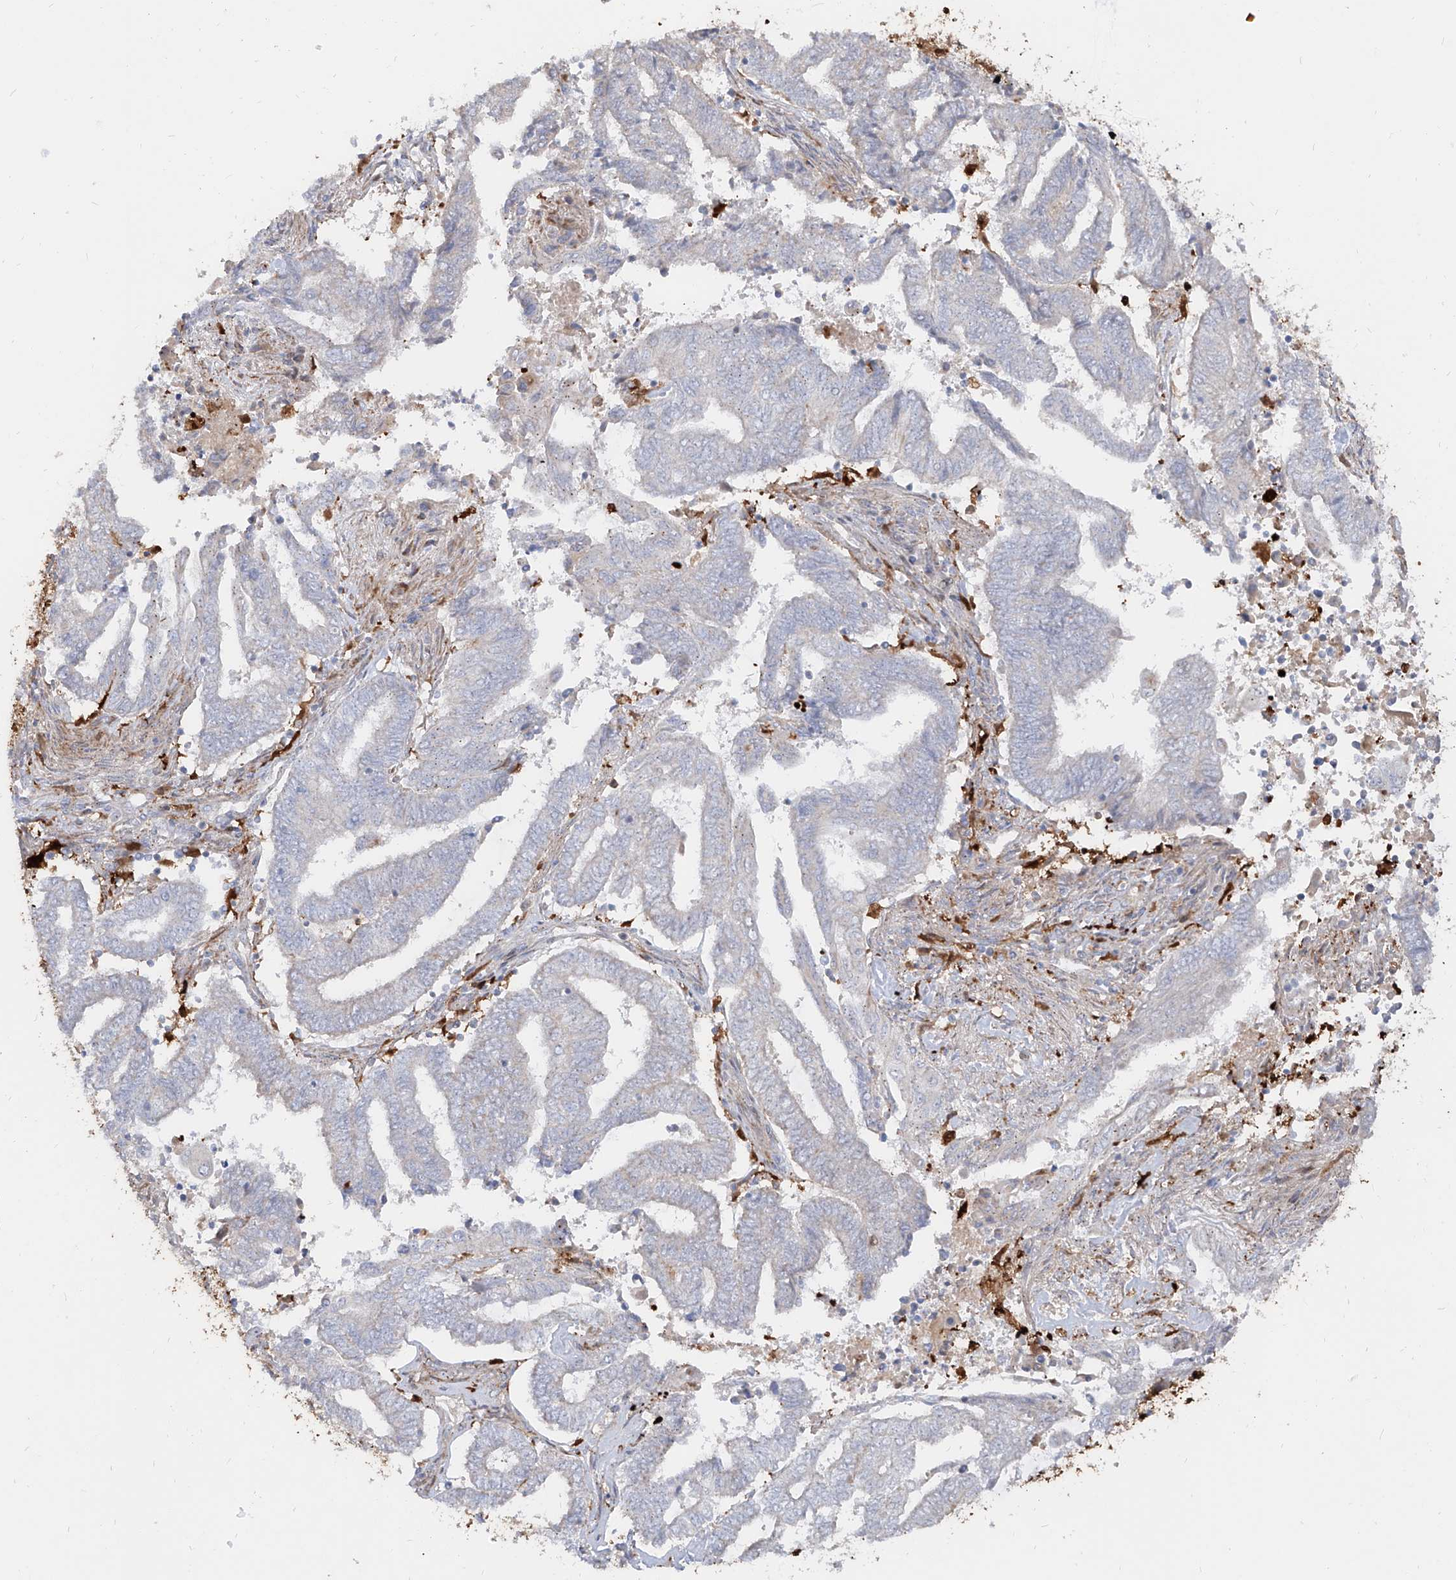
{"staining": {"intensity": "negative", "quantity": "none", "location": "none"}, "tissue": "endometrial cancer", "cell_type": "Tumor cells", "image_type": "cancer", "snomed": [{"axis": "morphology", "description": "Adenocarcinoma, NOS"}, {"axis": "topography", "description": "Uterus"}, {"axis": "topography", "description": "Endometrium"}], "caption": "This histopathology image is of adenocarcinoma (endometrial) stained with IHC to label a protein in brown with the nuclei are counter-stained blue. There is no expression in tumor cells.", "gene": "KYNU", "patient": {"sex": "female", "age": 70}}